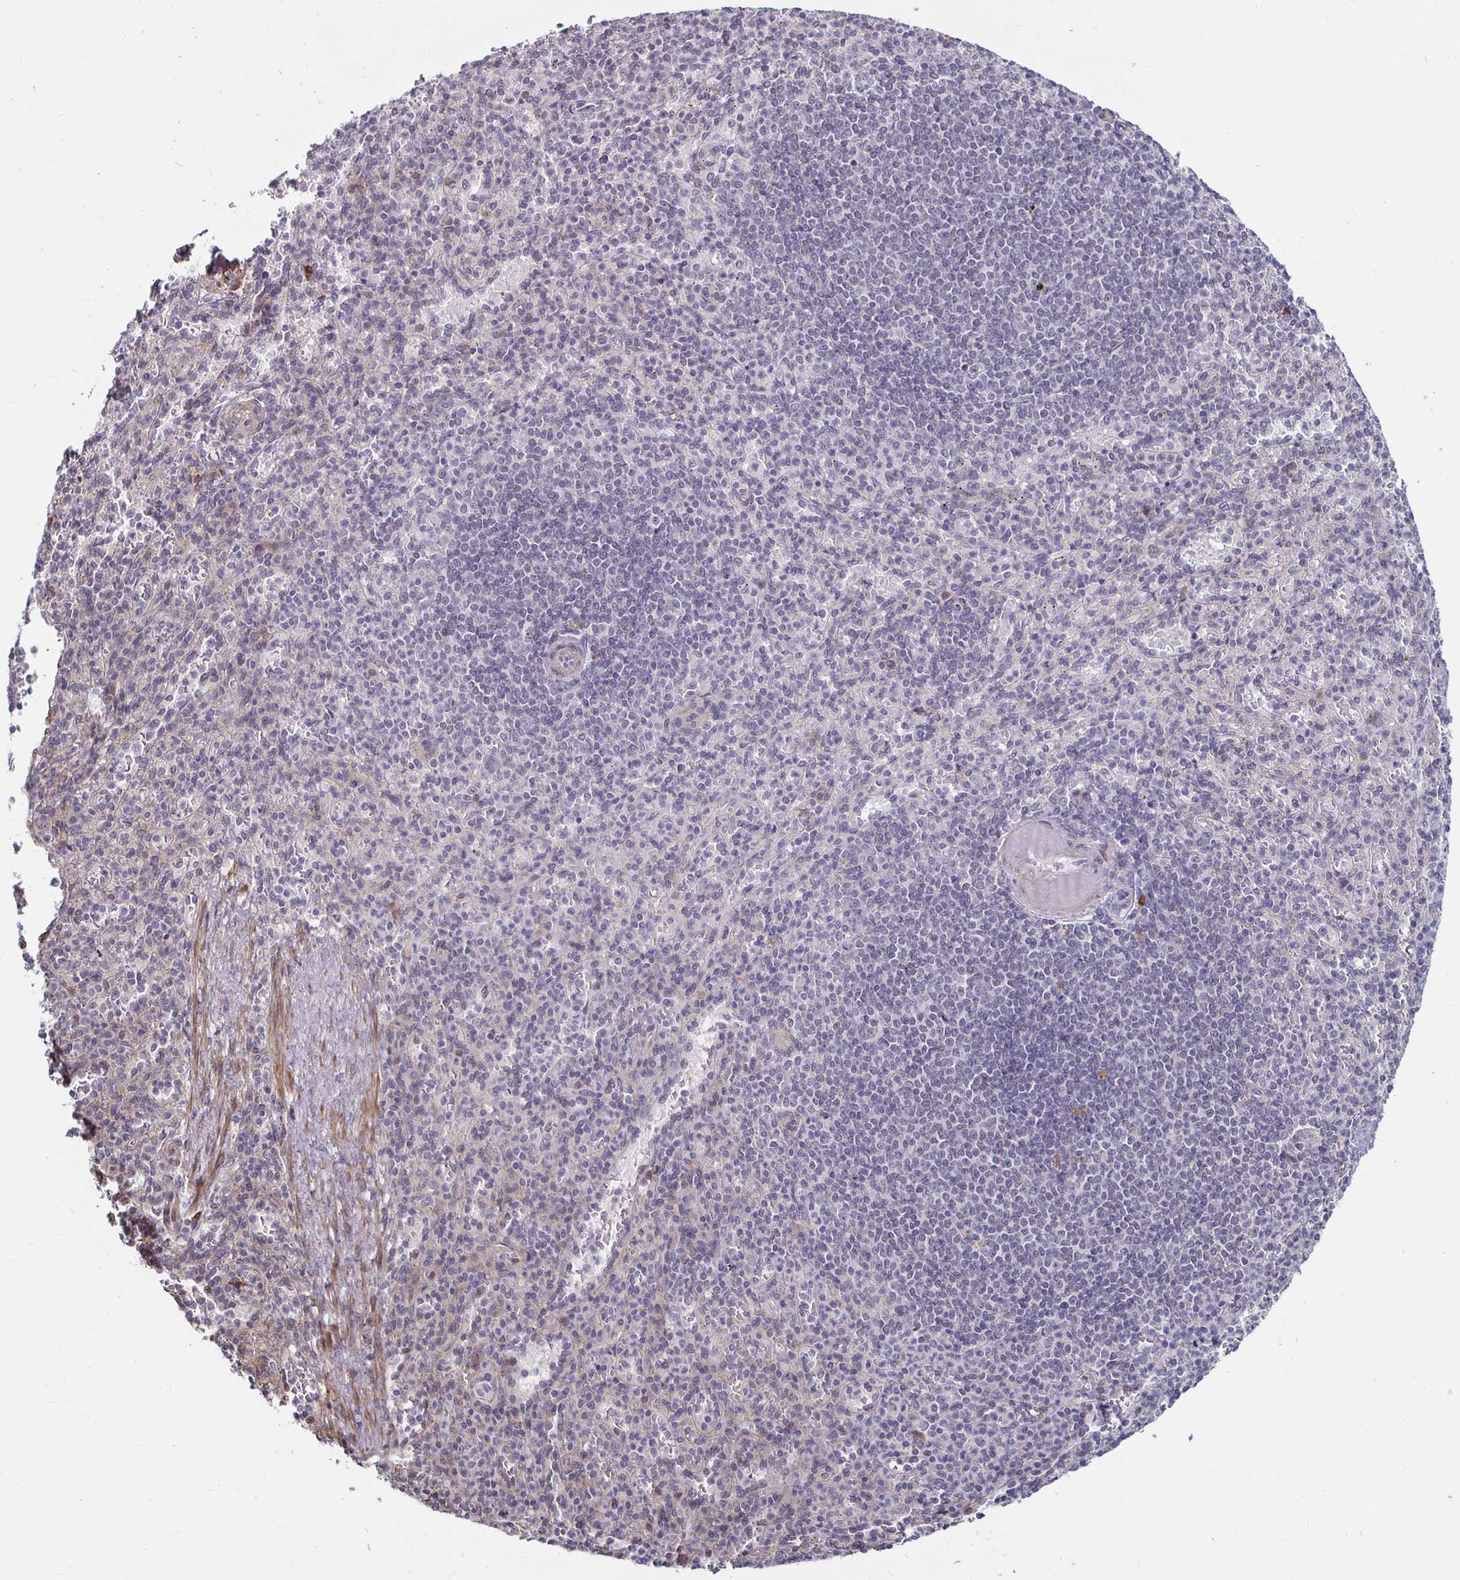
{"staining": {"intensity": "negative", "quantity": "none", "location": "none"}, "tissue": "spleen", "cell_type": "Cells in red pulp", "image_type": "normal", "snomed": [{"axis": "morphology", "description": "Normal tissue, NOS"}, {"axis": "topography", "description": "Spleen"}], "caption": "Protein analysis of benign spleen demonstrates no significant staining in cells in red pulp.", "gene": "CAPN11", "patient": {"sex": "female", "age": 74}}